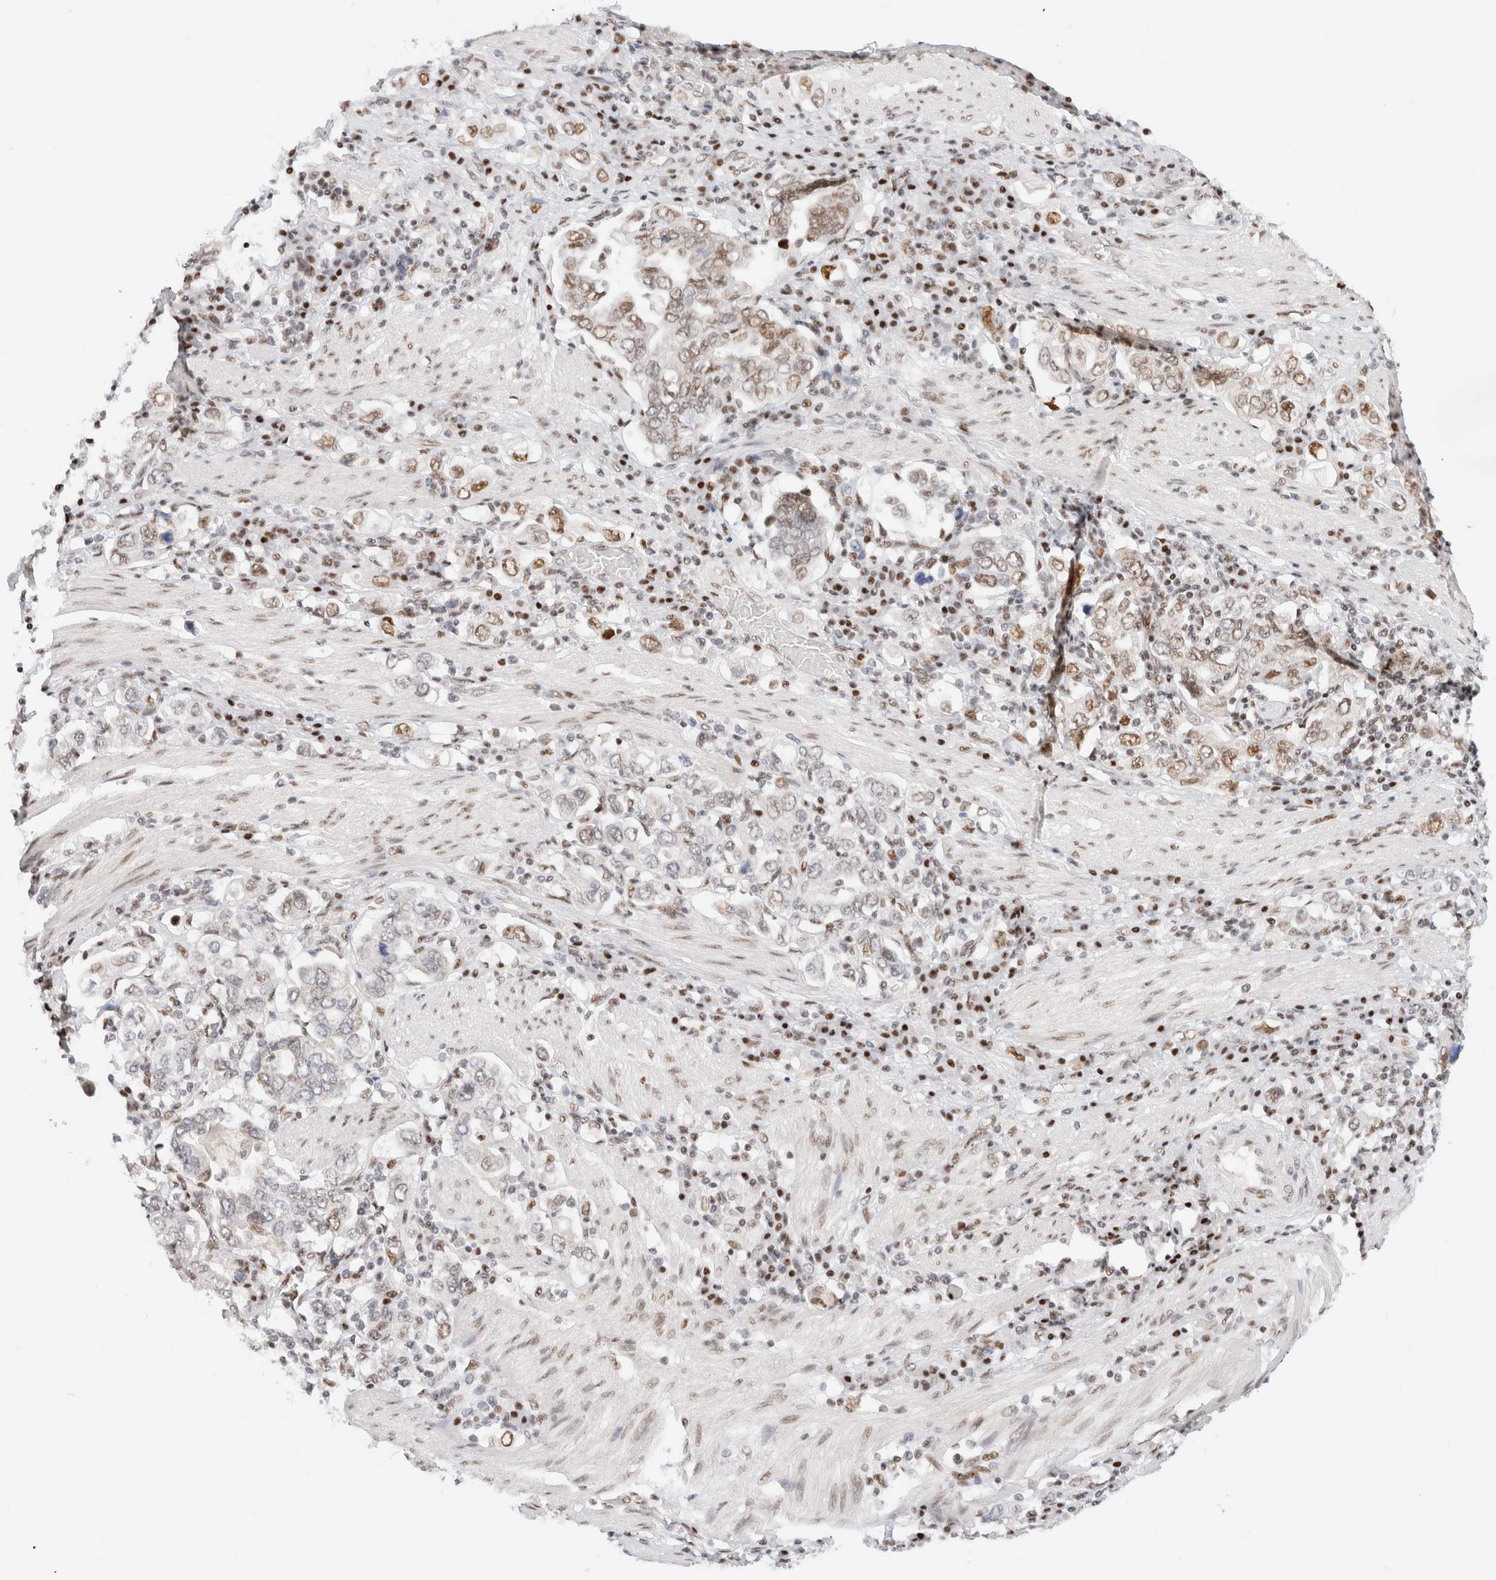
{"staining": {"intensity": "weak", "quantity": "25%-75%", "location": "nuclear"}, "tissue": "stomach cancer", "cell_type": "Tumor cells", "image_type": "cancer", "snomed": [{"axis": "morphology", "description": "Adenocarcinoma, NOS"}, {"axis": "topography", "description": "Stomach, upper"}], "caption": "Tumor cells reveal low levels of weak nuclear expression in about 25%-75% of cells in human stomach cancer.", "gene": "ZNF282", "patient": {"sex": "male", "age": 62}}